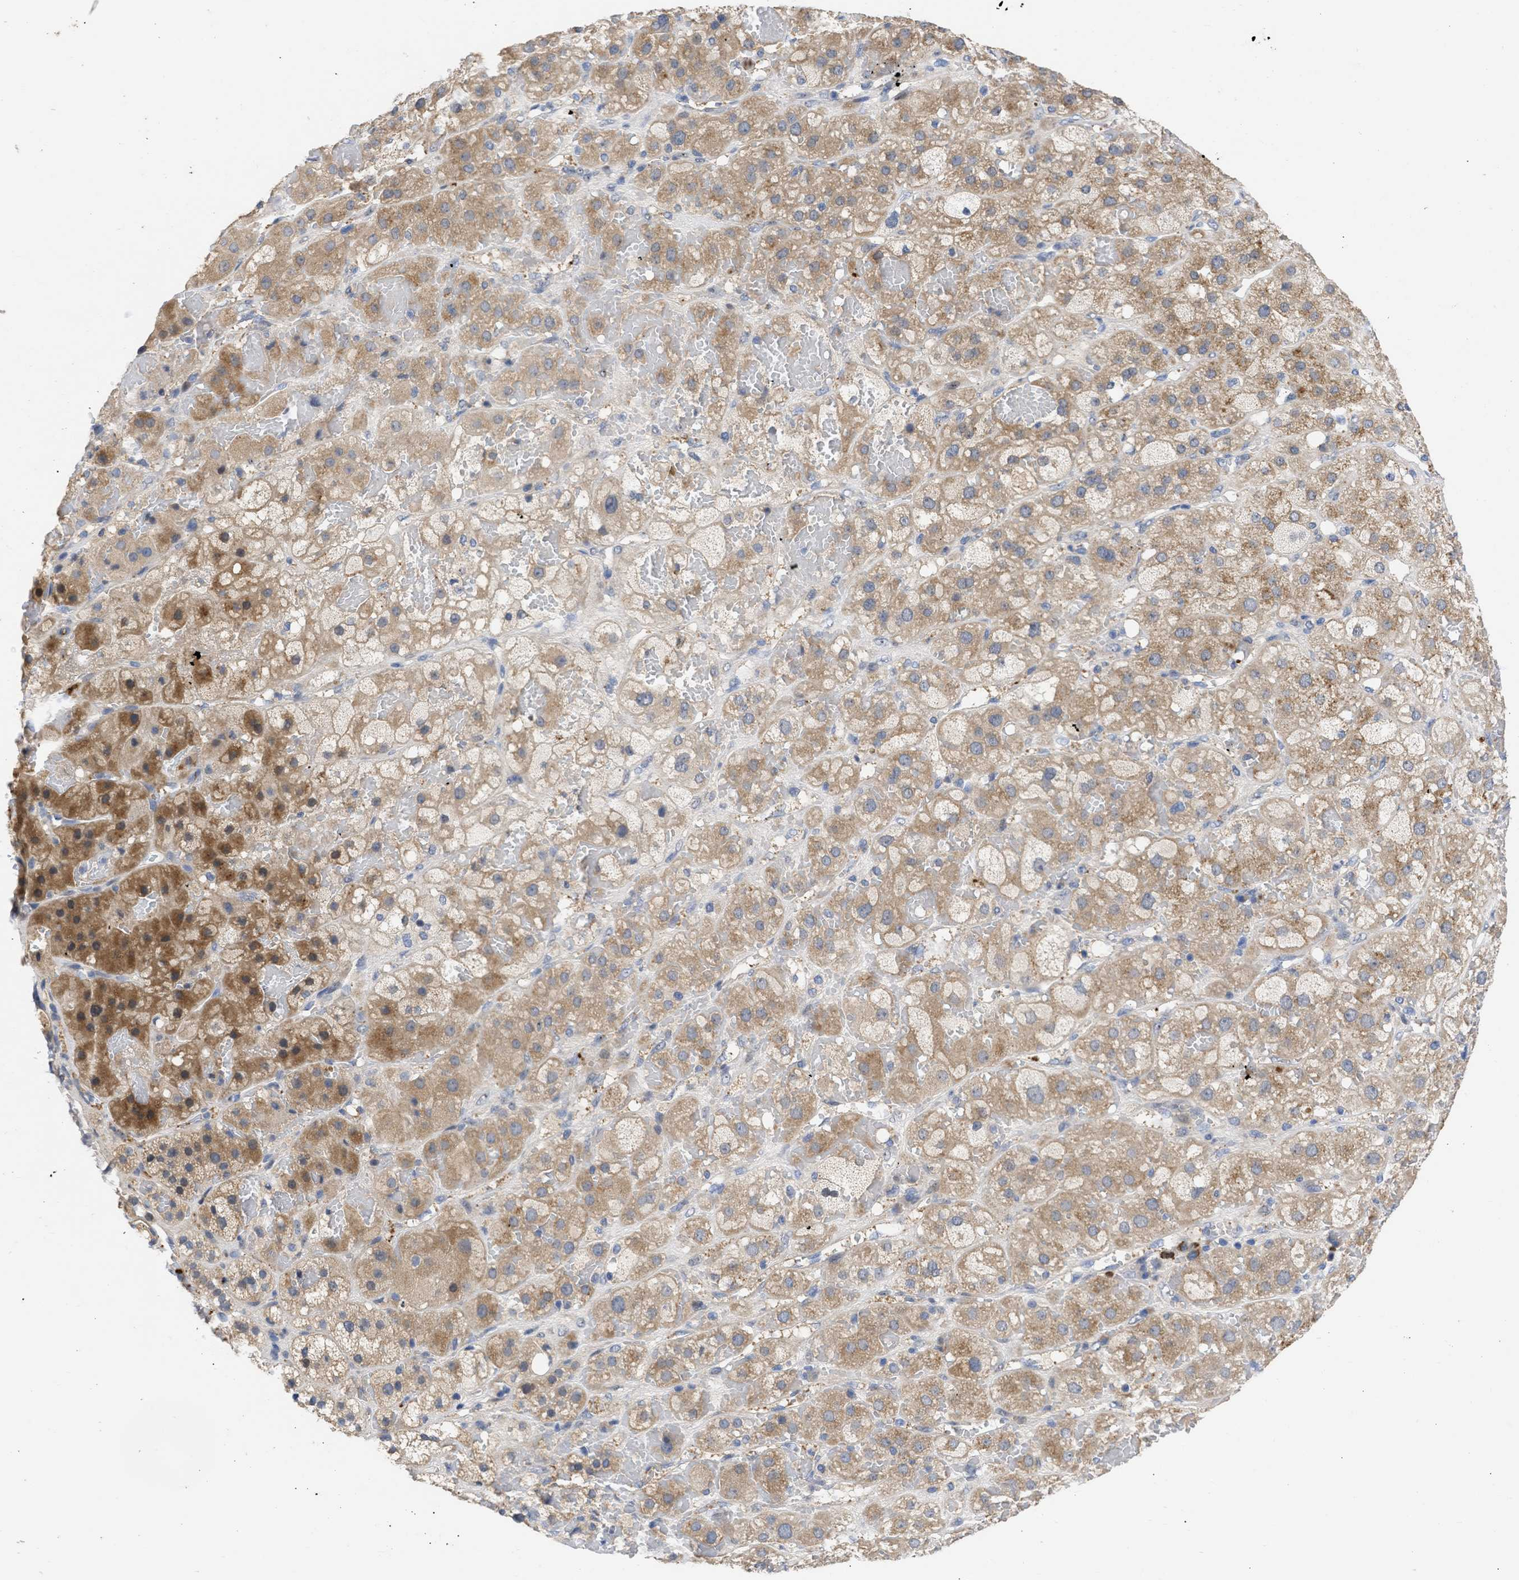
{"staining": {"intensity": "moderate", "quantity": "25%-75%", "location": "cytoplasmic/membranous"}, "tissue": "adrenal gland", "cell_type": "Glandular cells", "image_type": "normal", "snomed": [{"axis": "morphology", "description": "Normal tissue, NOS"}, {"axis": "topography", "description": "Adrenal gland"}], "caption": "This is an image of immunohistochemistry staining of benign adrenal gland, which shows moderate expression in the cytoplasmic/membranous of glandular cells.", "gene": "ARHGEF4", "patient": {"sex": "female", "age": 47}}